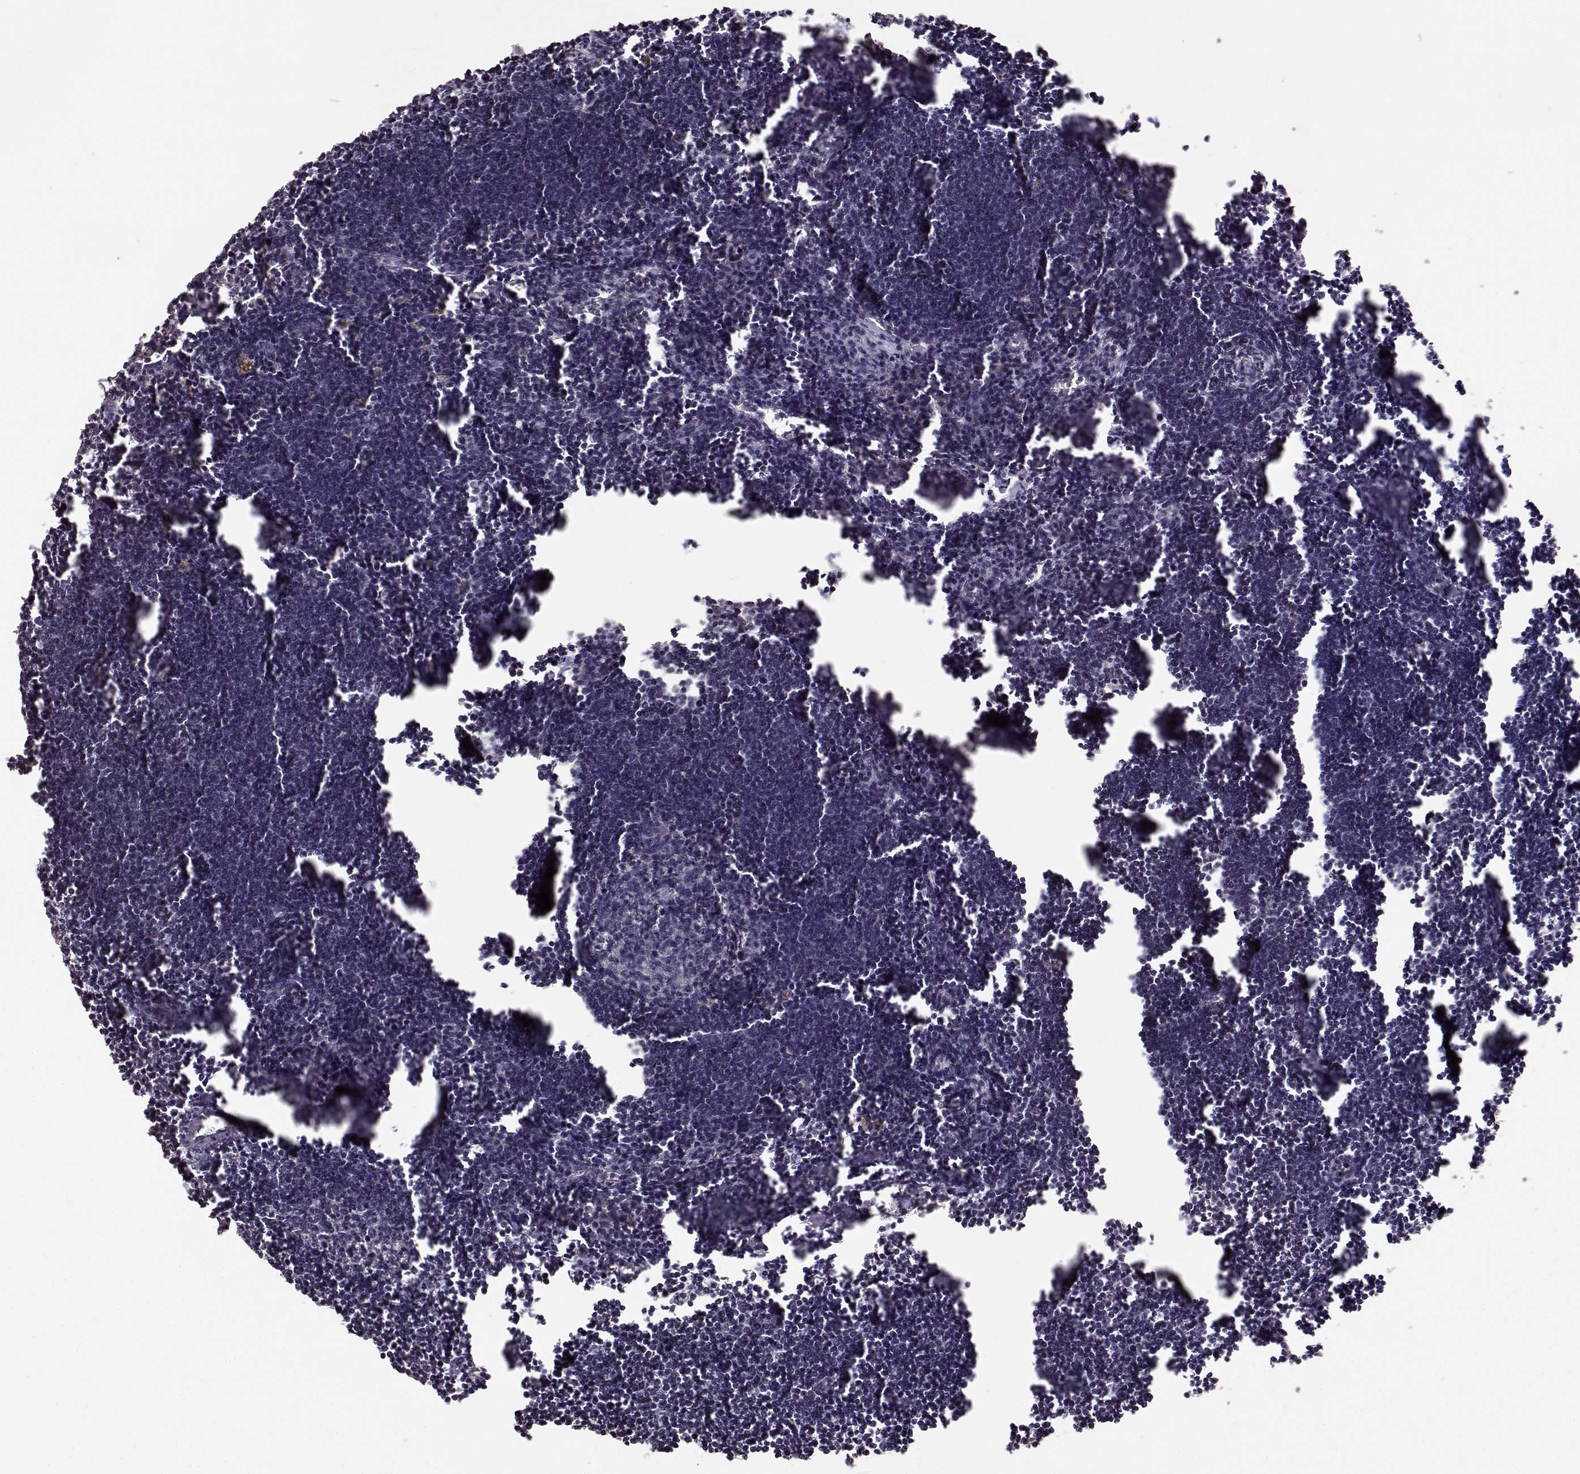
{"staining": {"intensity": "negative", "quantity": "none", "location": "none"}, "tissue": "lymph node", "cell_type": "Germinal center cells", "image_type": "normal", "snomed": [{"axis": "morphology", "description": "Normal tissue, NOS"}, {"axis": "topography", "description": "Lymph node"}], "caption": "This histopathology image is of normal lymph node stained with immunohistochemistry (IHC) to label a protein in brown with the nuclei are counter-stained blue. There is no expression in germinal center cells. Nuclei are stained in blue.", "gene": "NTRK2", "patient": {"sex": "male", "age": 55}}